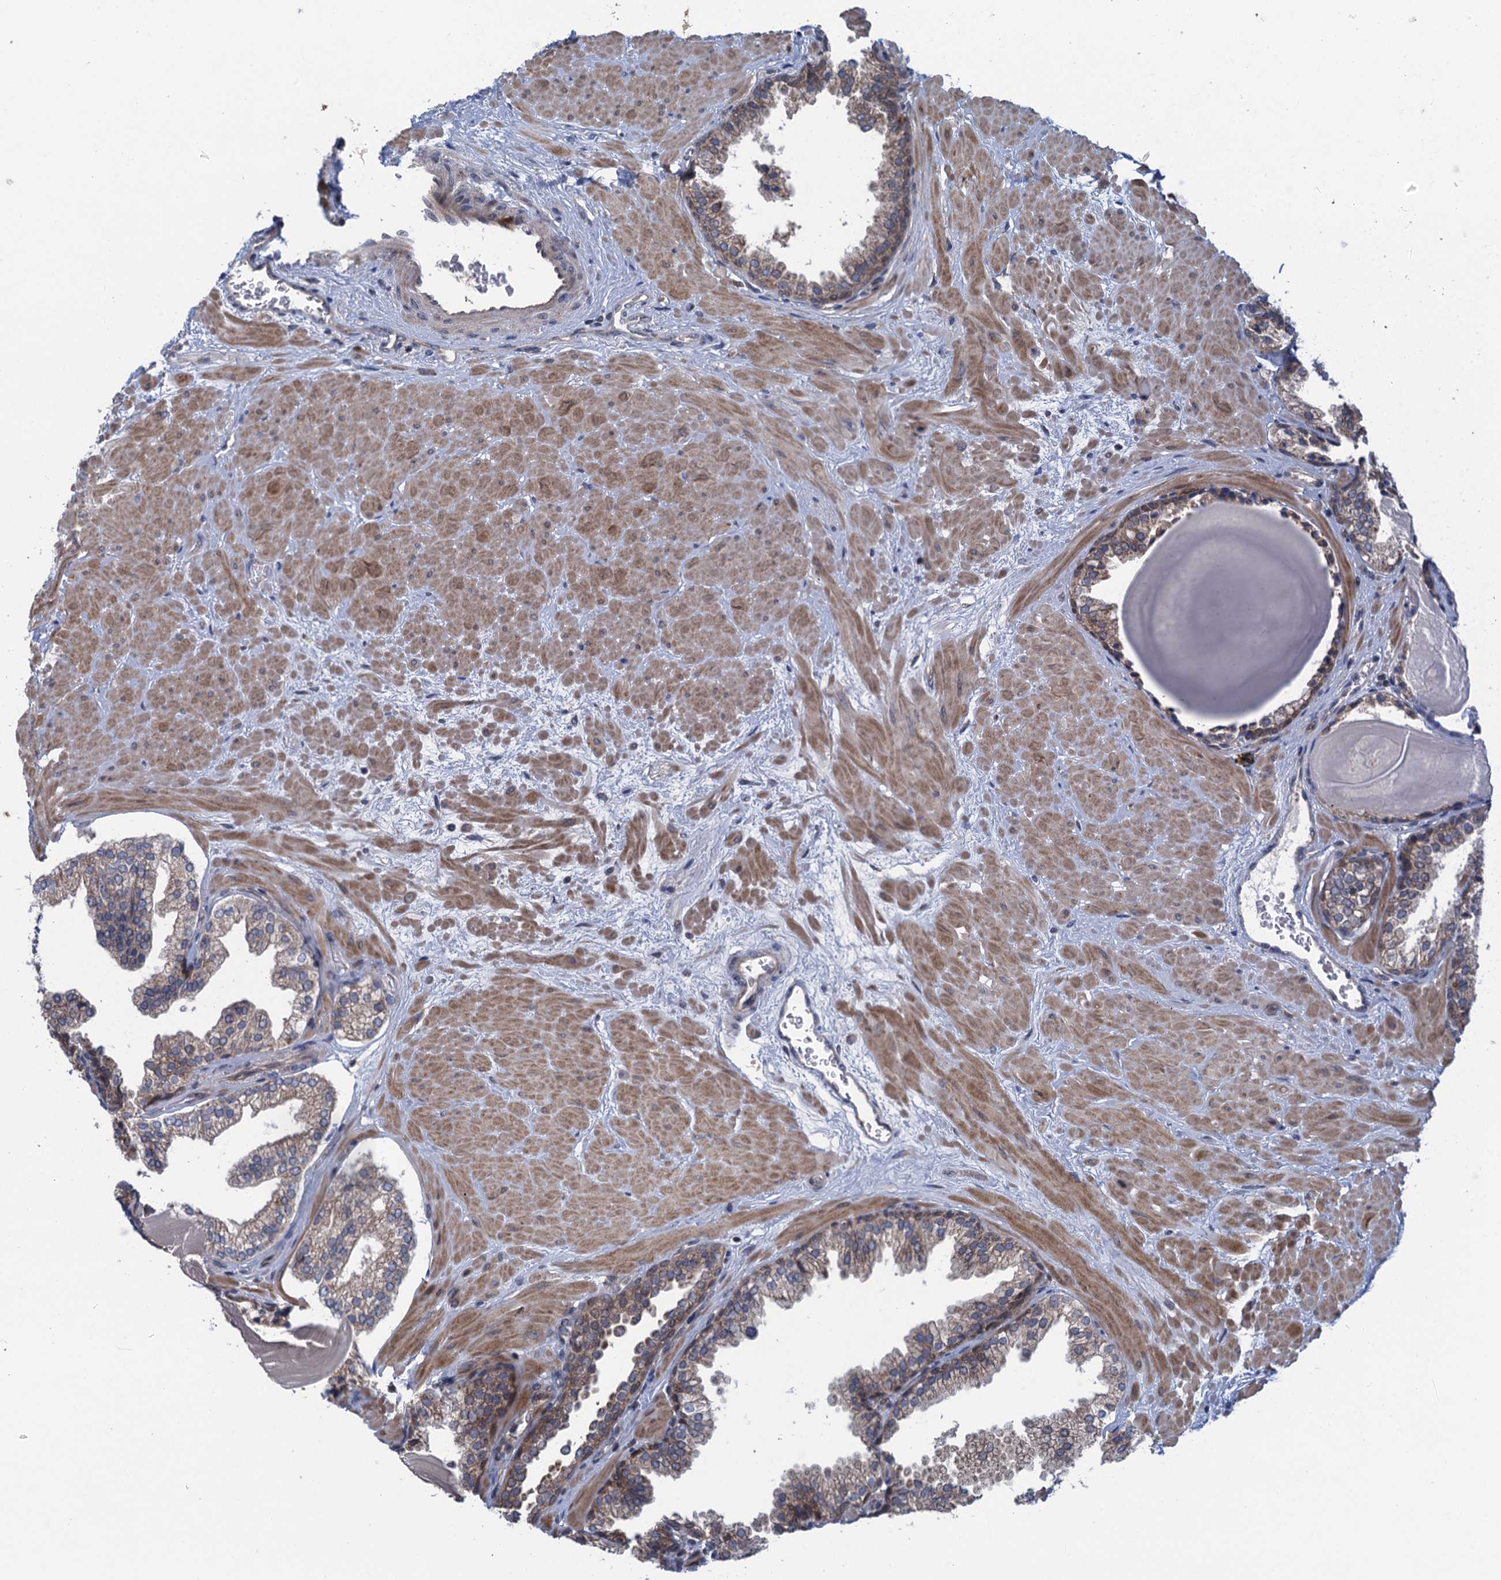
{"staining": {"intensity": "weak", "quantity": "25%-75%", "location": "cytoplasmic/membranous"}, "tissue": "prostate", "cell_type": "Glandular cells", "image_type": "normal", "snomed": [{"axis": "morphology", "description": "Normal tissue, NOS"}, {"axis": "topography", "description": "Prostate"}], "caption": "Normal prostate was stained to show a protein in brown. There is low levels of weak cytoplasmic/membranous positivity in about 25%-75% of glandular cells. The staining is performed using DAB brown chromogen to label protein expression. The nuclei are counter-stained blue using hematoxylin.", "gene": "CNTN5", "patient": {"sex": "male", "age": 48}}